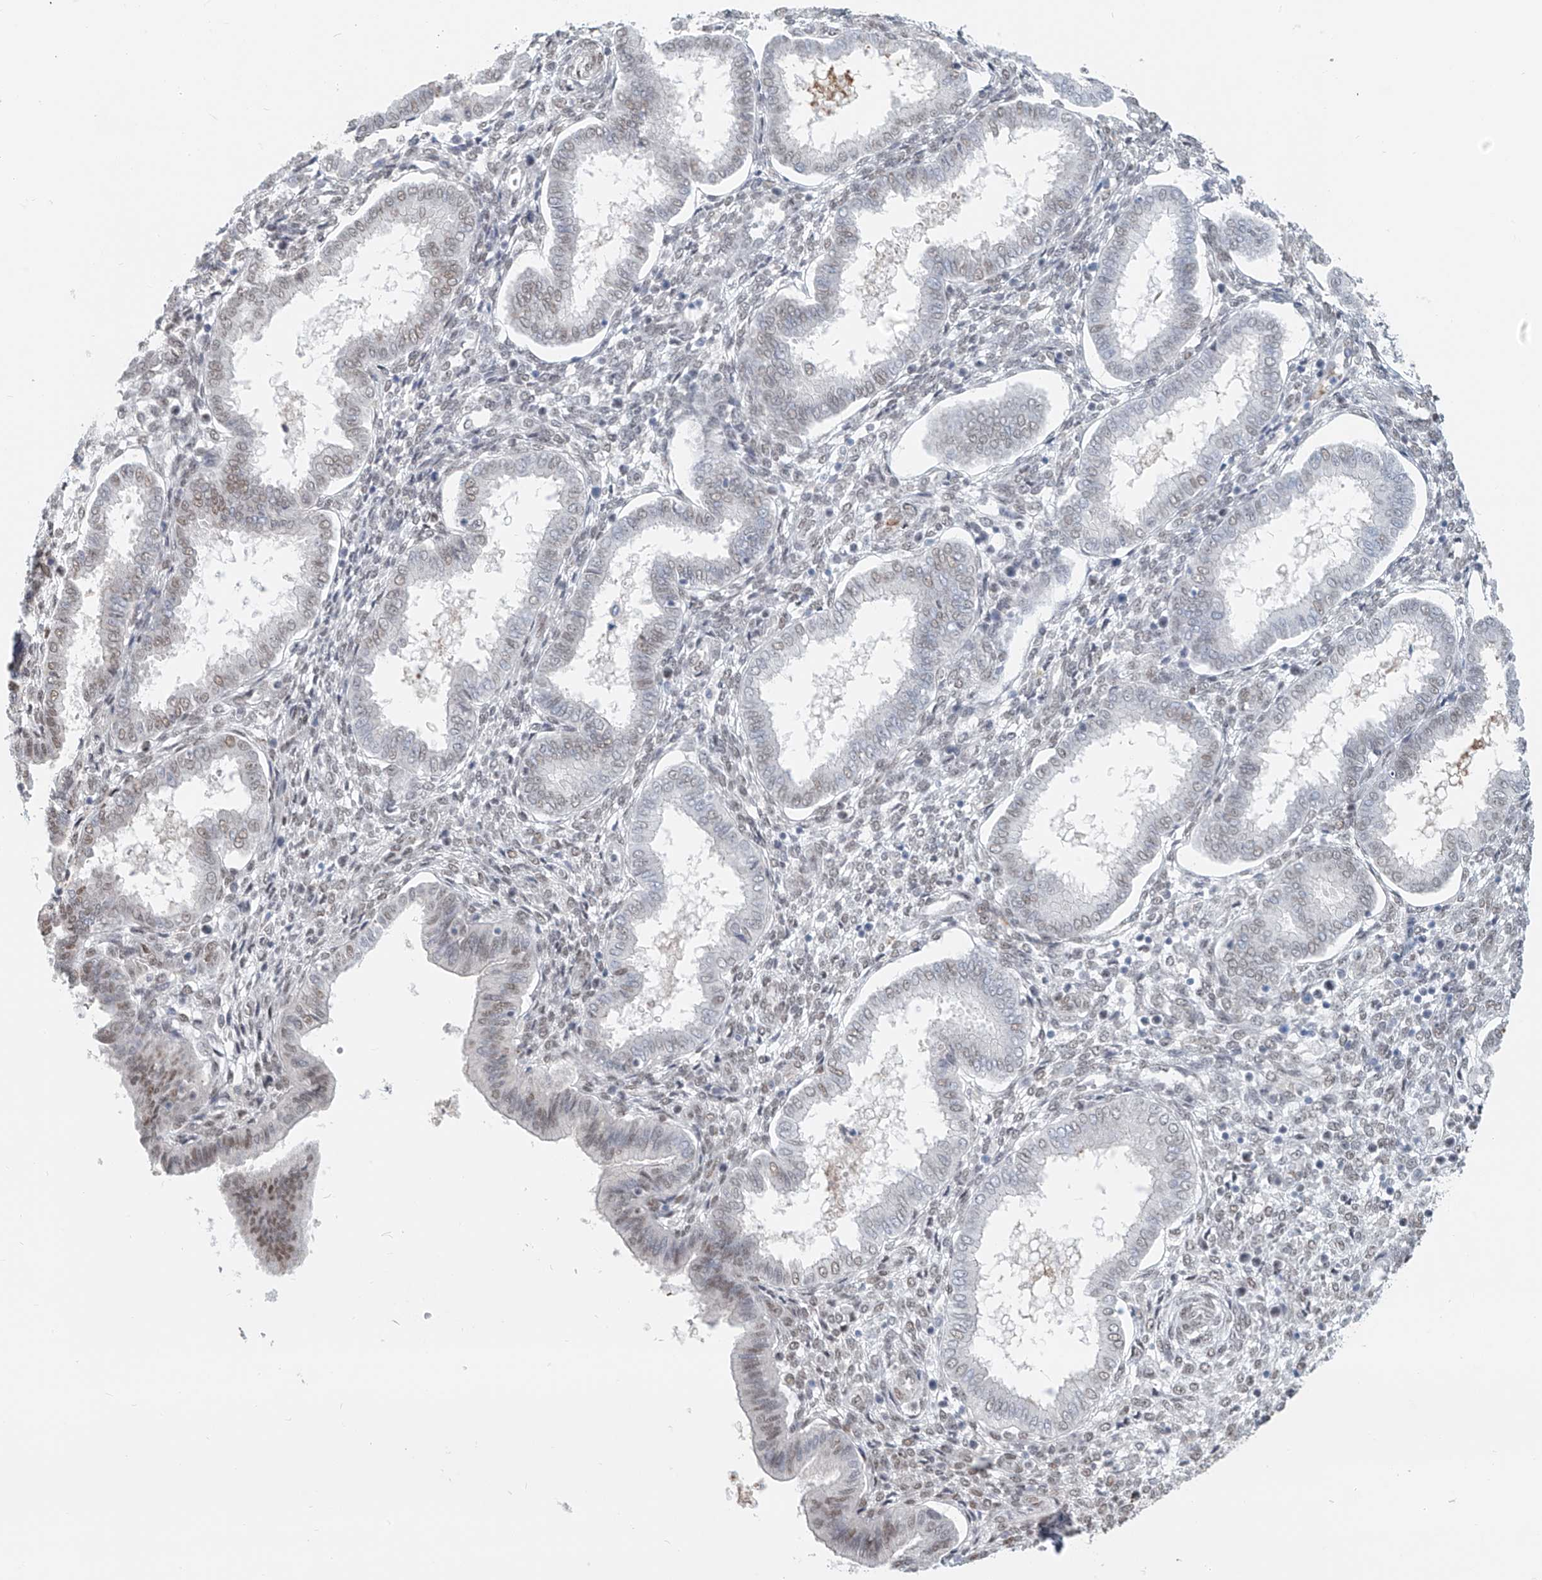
{"staining": {"intensity": "moderate", "quantity": "25%-75%", "location": "nuclear"}, "tissue": "endometrium", "cell_type": "Cells in endometrial stroma", "image_type": "normal", "snomed": [{"axis": "morphology", "description": "Normal tissue, NOS"}, {"axis": "topography", "description": "Endometrium"}], "caption": "High-power microscopy captured an immunohistochemistry (IHC) micrograph of benign endometrium, revealing moderate nuclear expression in approximately 25%-75% of cells in endometrial stroma. Nuclei are stained in blue.", "gene": "SASH1", "patient": {"sex": "female", "age": 24}}